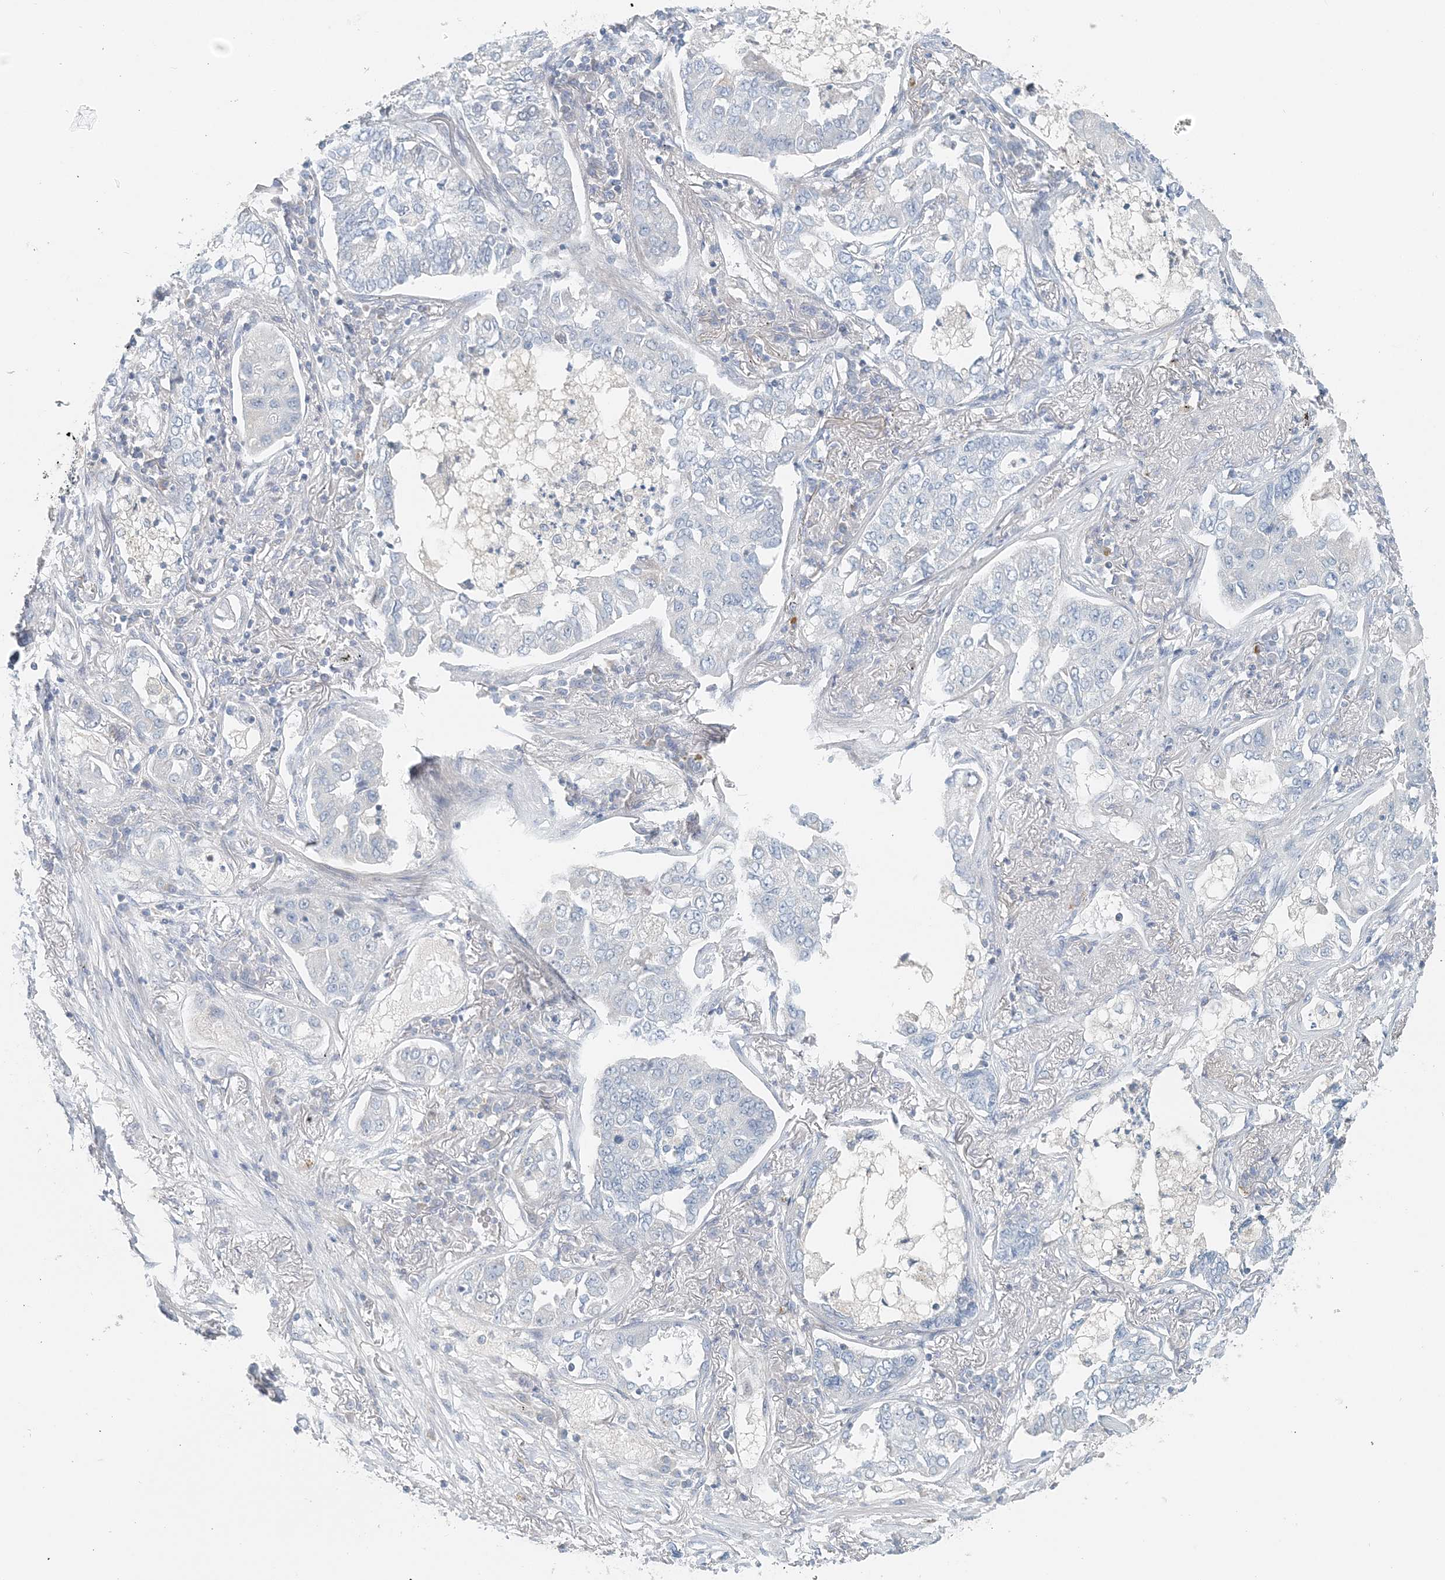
{"staining": {"intensity": "negative", "quantity": "none", "location": "none"}, "tissue": "lung cancer", "cell_type": "Tumor cells", "image_type": "cancer", "snomed": [{"axis": "morphology", "description": "Adenocarcinoma, NOS"}, {"axis": "topography", "description": "Lung"}], "caption": "DAB (3,3'-diaminobenzidine) immunohistochemical staining of human lung cancer exhibits no significant staining in tumor cells. (DAB (3,3'-diaminobenzidine) immunohistochemistry (IHC), high magnification).", "gene": "NAA11", "patient": {"sex": "male", "age": 49}}